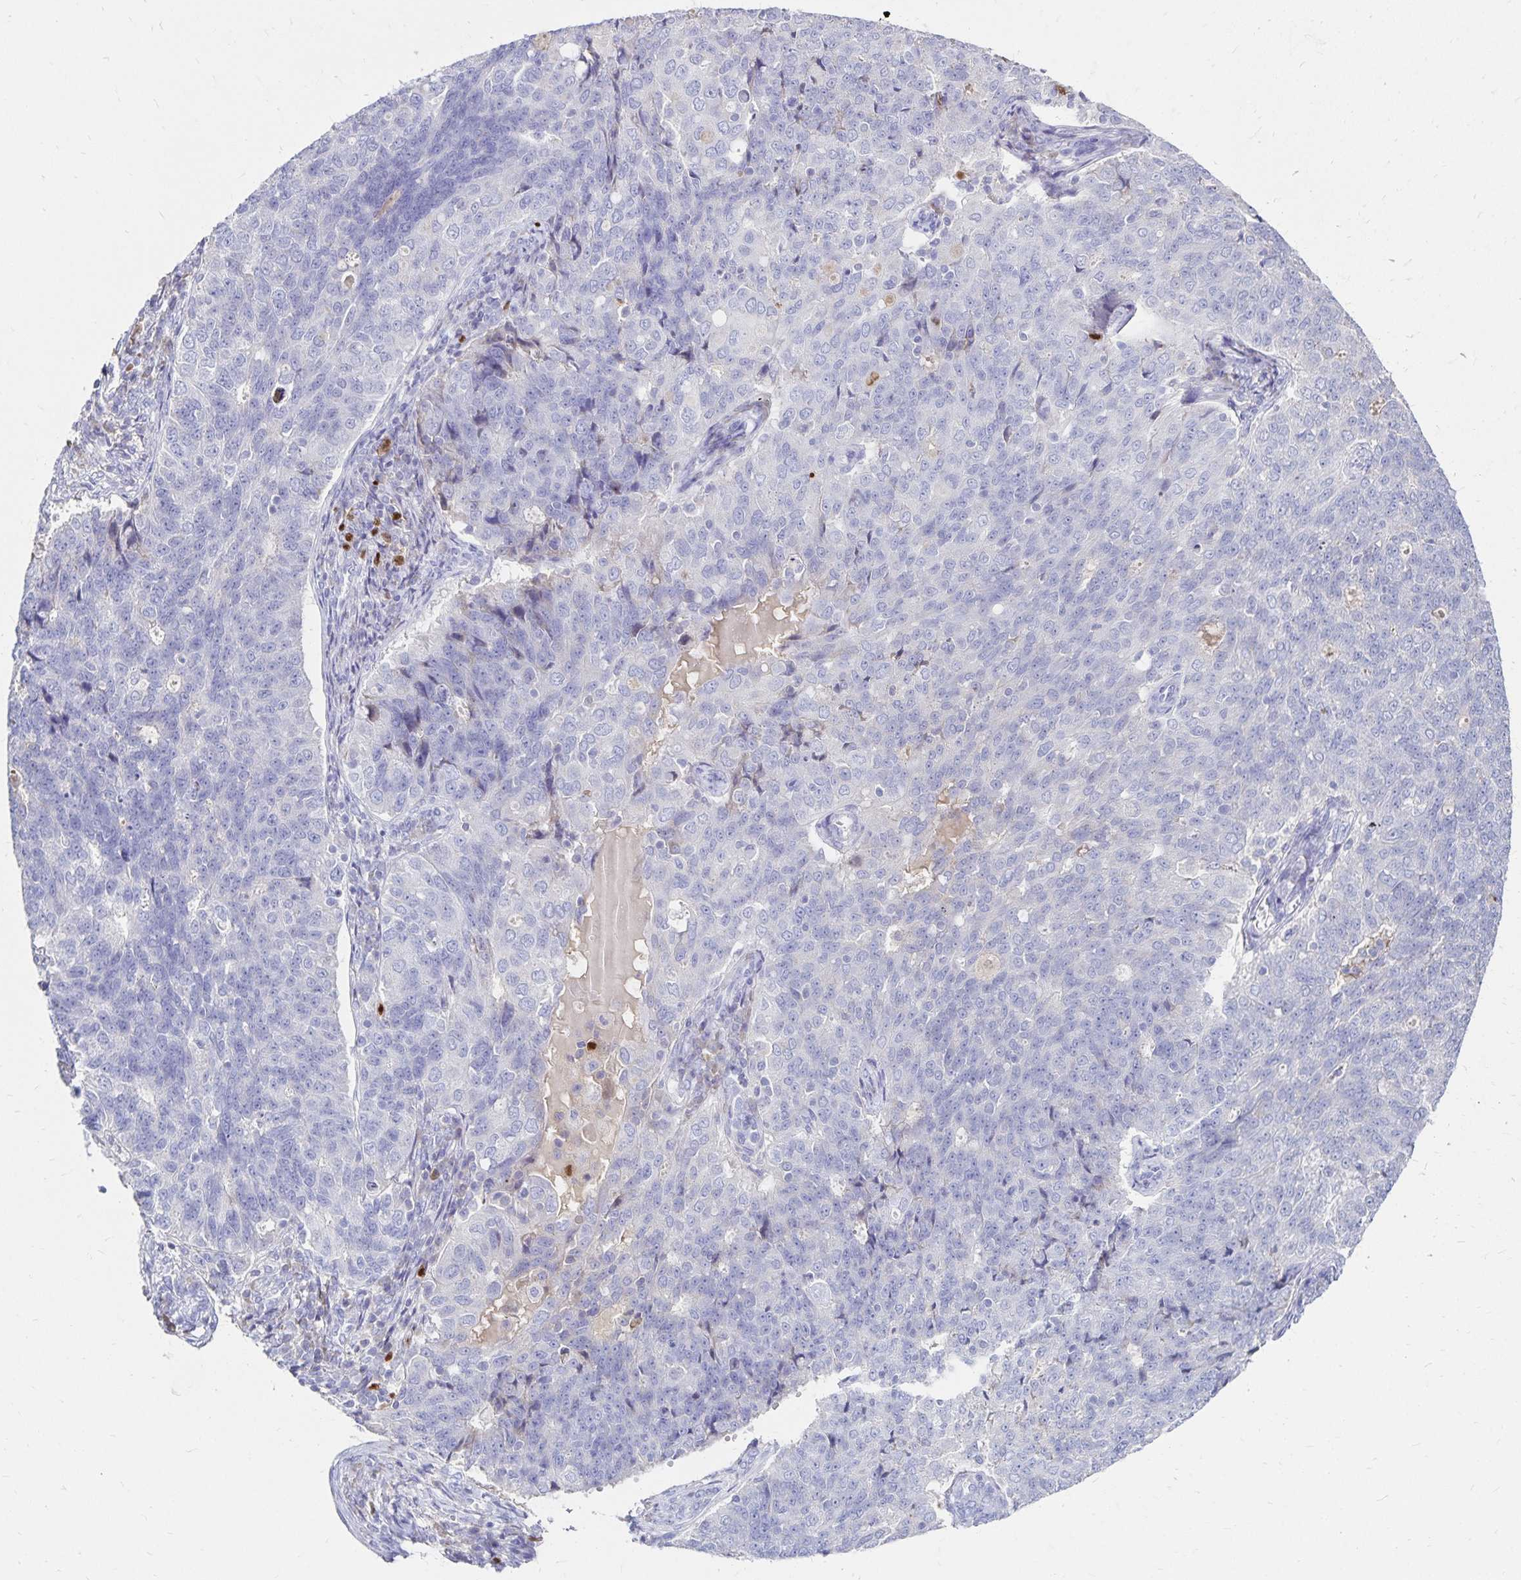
{"staining": {"intensity": "negative", "quantity": "none", "location": "none"}, "tissue": "endometrial cancer", "cell_type": "Tumor cells", "image_type": "cancer", "snomed": [{"axis": "morphology", "description": "Adenocarcinoma, NOS"}, {"axis": "topography", "description": "Endometrium"}], "caption": "Endometrial adenocarcinoma stained for a protein using immunohistochemistry demonstrates no staining tumor cells.", "gene": "PAX5", "patient": {"sex": "female", "age": 43}}